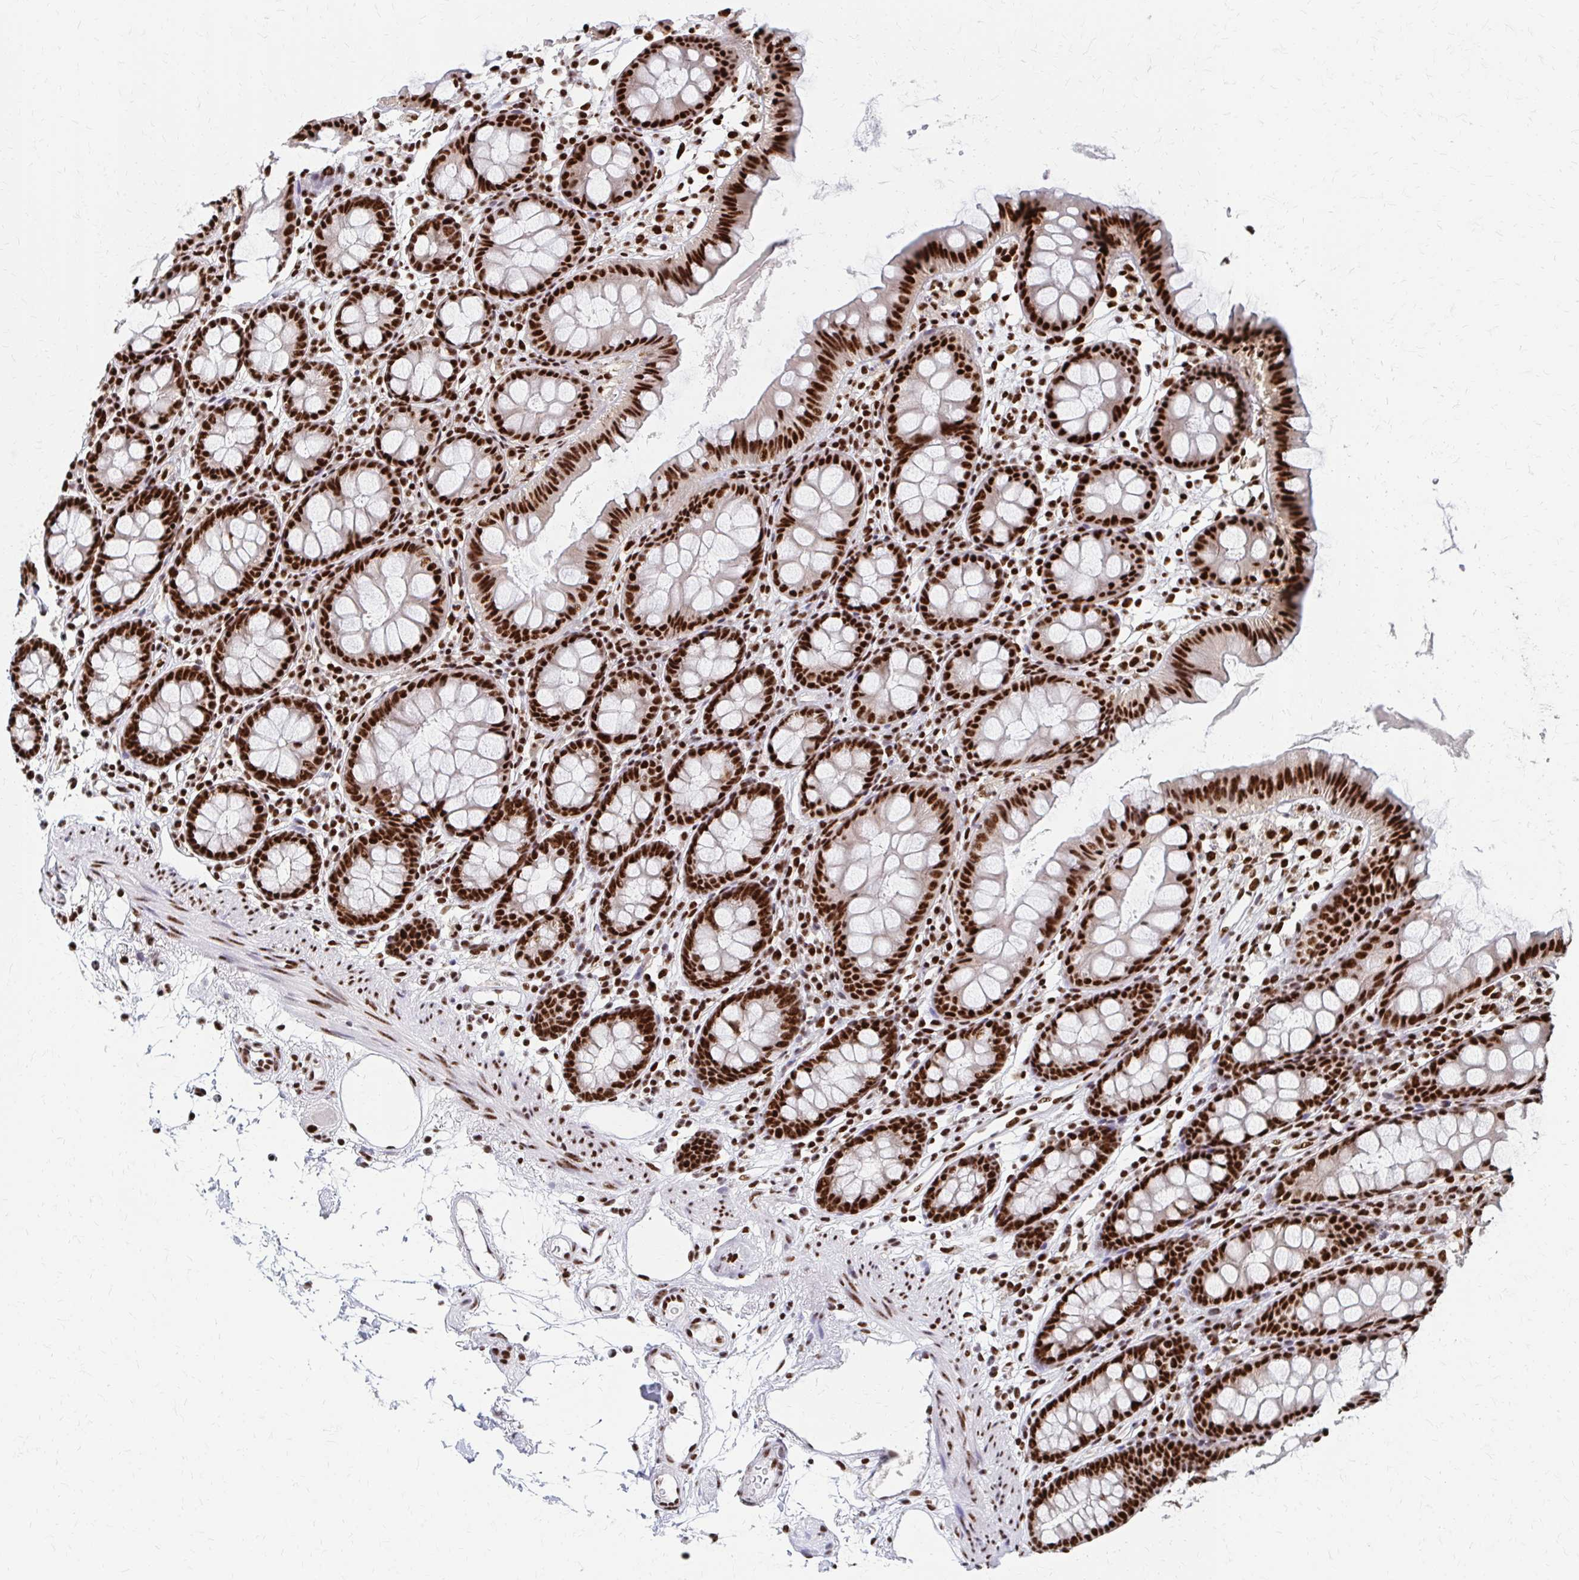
{"staining": {"intensity": "strong", "quantity": ">75%", "location": "nuclear"}, "tissue": "colon", "cell_type": "Endothelial cells", "image_type": "normal", "snomed": [{"axis": "morphology", "description": "Normal tissue, NOS"}, {"axis": "topography", "description": "Colon"}], "caption": "This photomicrograph shows immunohistochemistry (IHC) staining of normal human colon, with high strong nuclear expression in about >75% of endothelial cells.", "gene": "CNKSR3", "patient": {"sex": "female", "age": 84}}